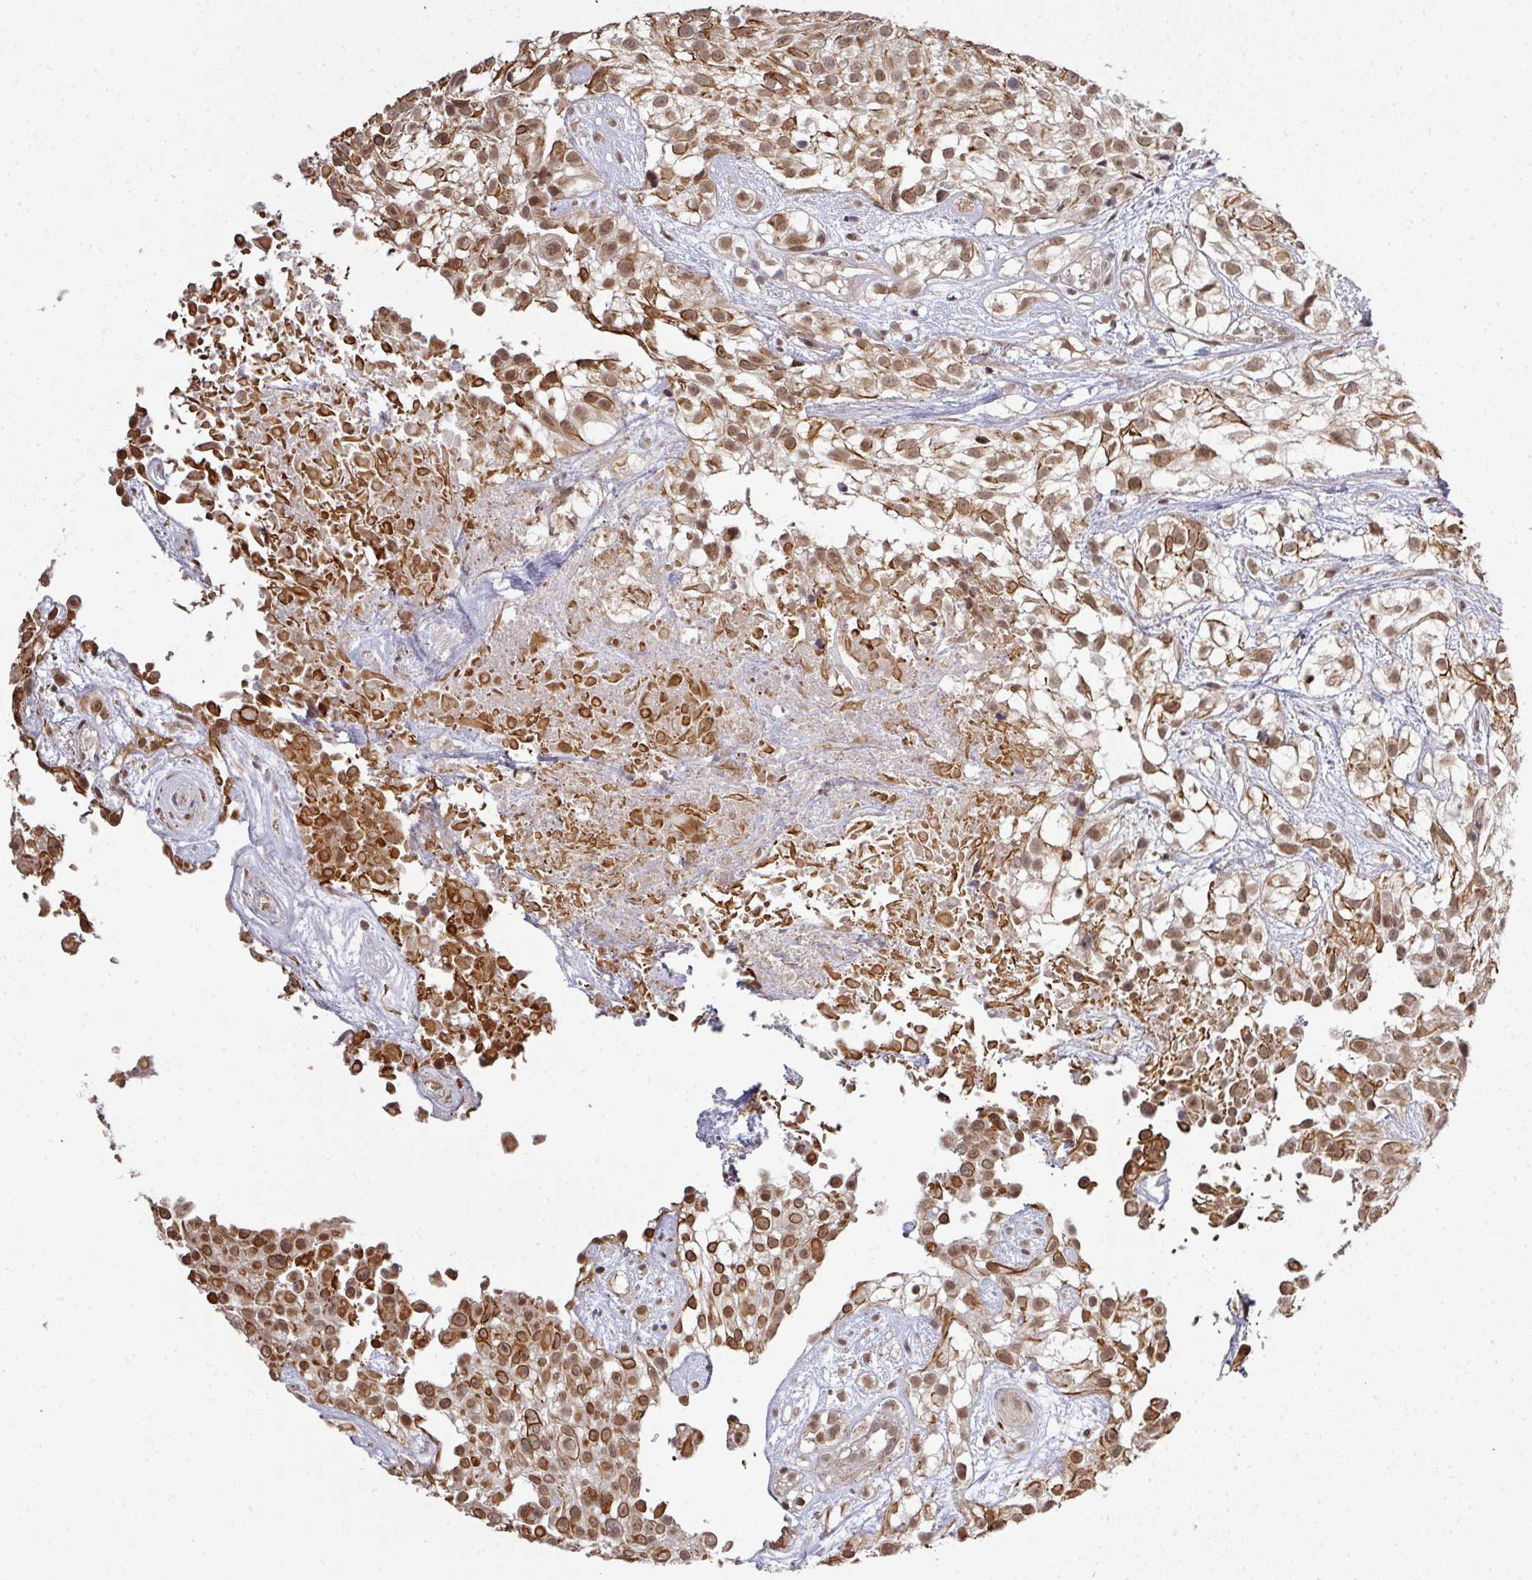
{"staining": {"intensity": "moderate", "quantity": ">75%", "location": "cytoplasmic/membranous,nuclear"}, "tissue": "urothelial cancer", "cell_type": "Tumor cells", "image_type": "cancer", "snomed": [{"axis": "morphology", "description": "Urothelial carcinoma, High grade"}, {"axis": "topography", "description": "Urinary bladder"}], "caption": "This image displays immunohistochemistry (IHC) staining of urothelial cancer, with medium moderate cytoplasmic/membranous and nuclear staining in approximately >75% of tumor cells.", "gene": "GTF2H3", "patient": {"sex": "male", "age": 56}}